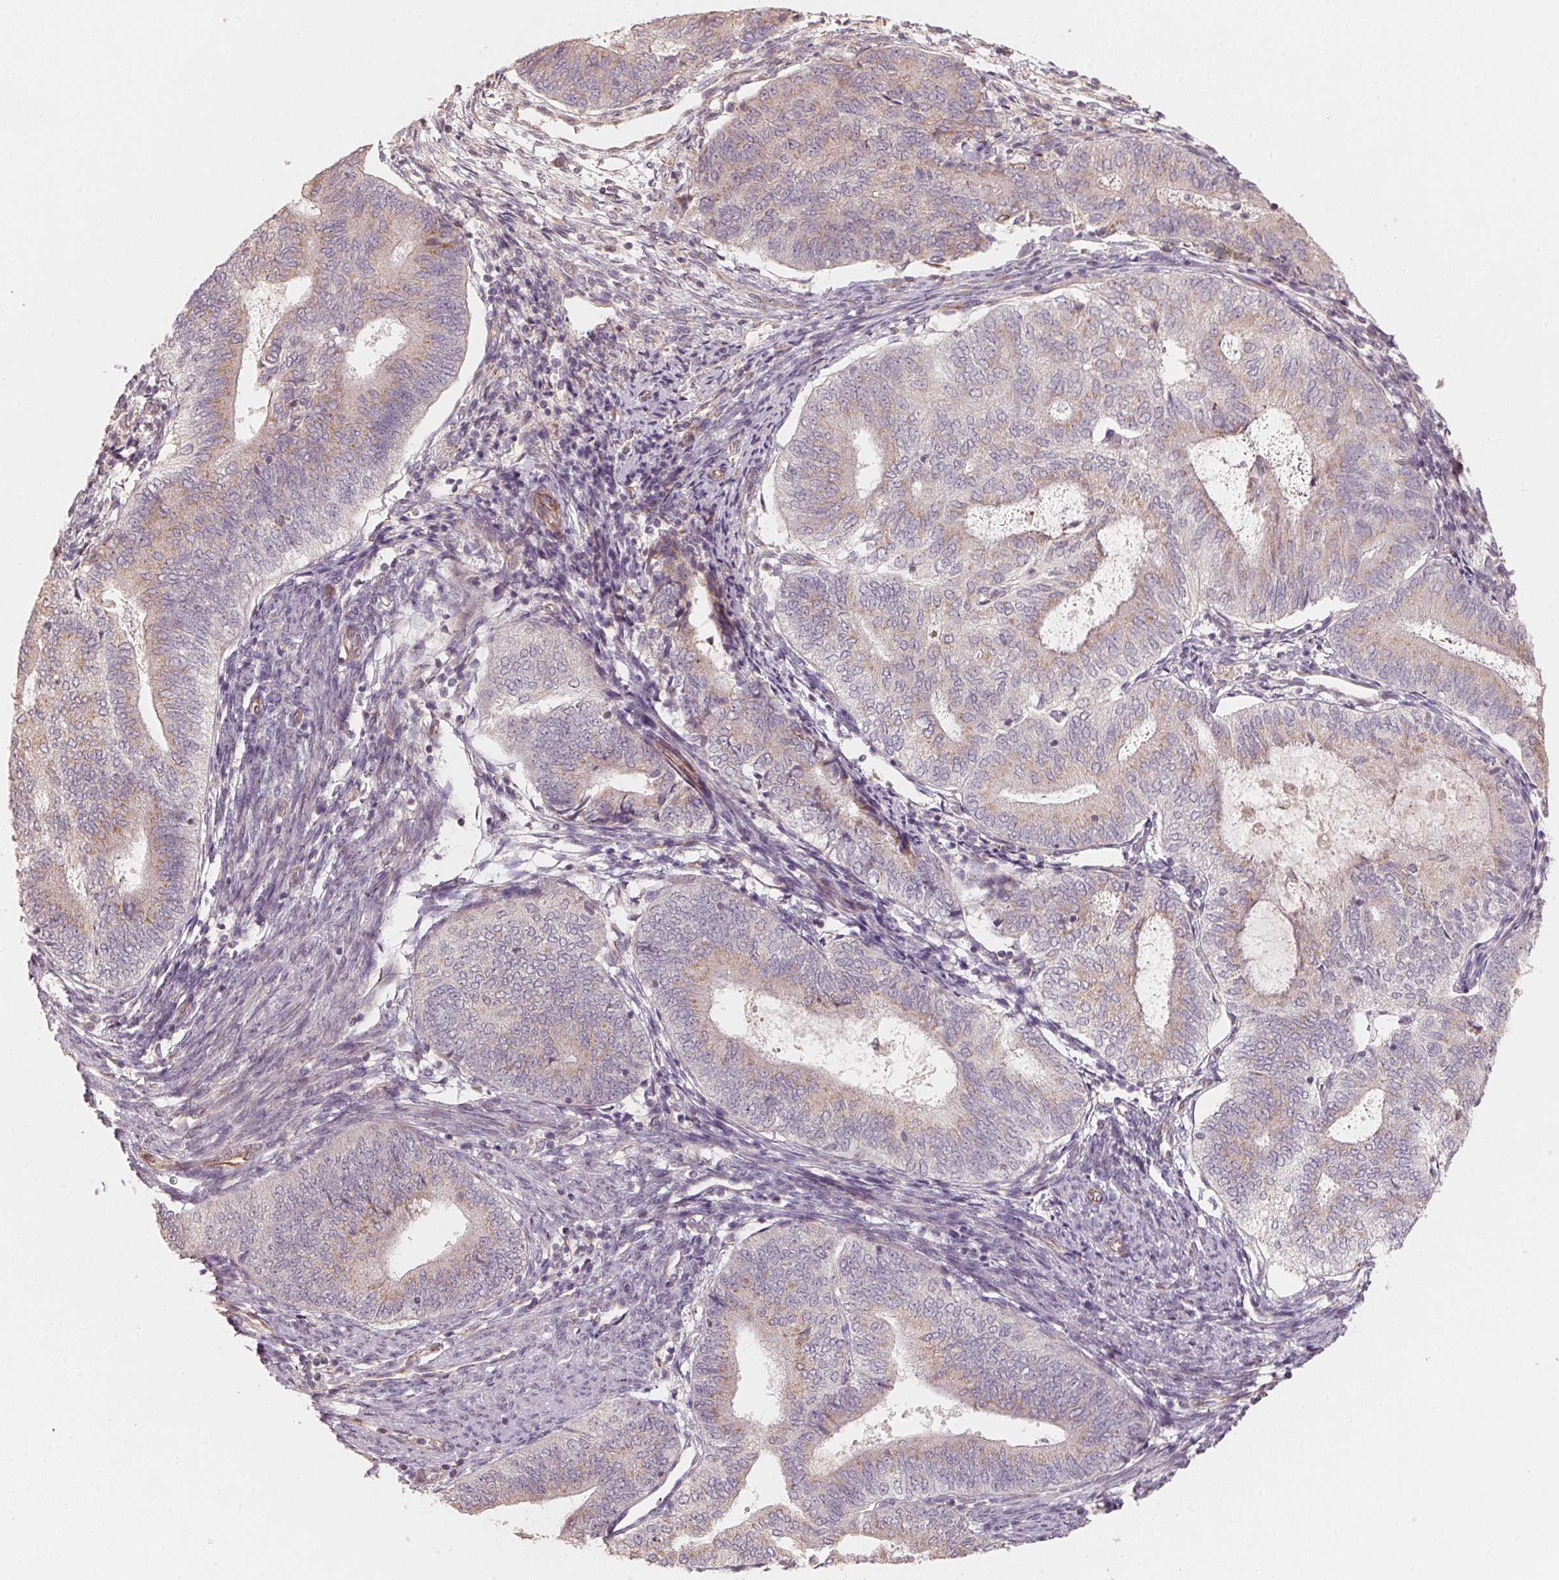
{"staining": {"intensity": "weak", "quantity": "25%-75%", "location": "cytoplasmic/membranous"}, "tissue": "endometrial cancer", "cell_type": "Tumor cells", "image_type": "cancer", "snomed": [{"axis": "morphology", "description": "Adenocarcinoma, NOS"}, {"axis": "topography", "description": "Endometrium"}], "caption": "Immunohistochemical staining of endometrial adenocarcinoma demonstrates low levels of weak cytoplasmic/membranous positivity in about 25%-75% of tumor cells. Nuclei are stained in blue.", "gene": "TSPAN12", "patient": {"sex": "female", "age": 65}}